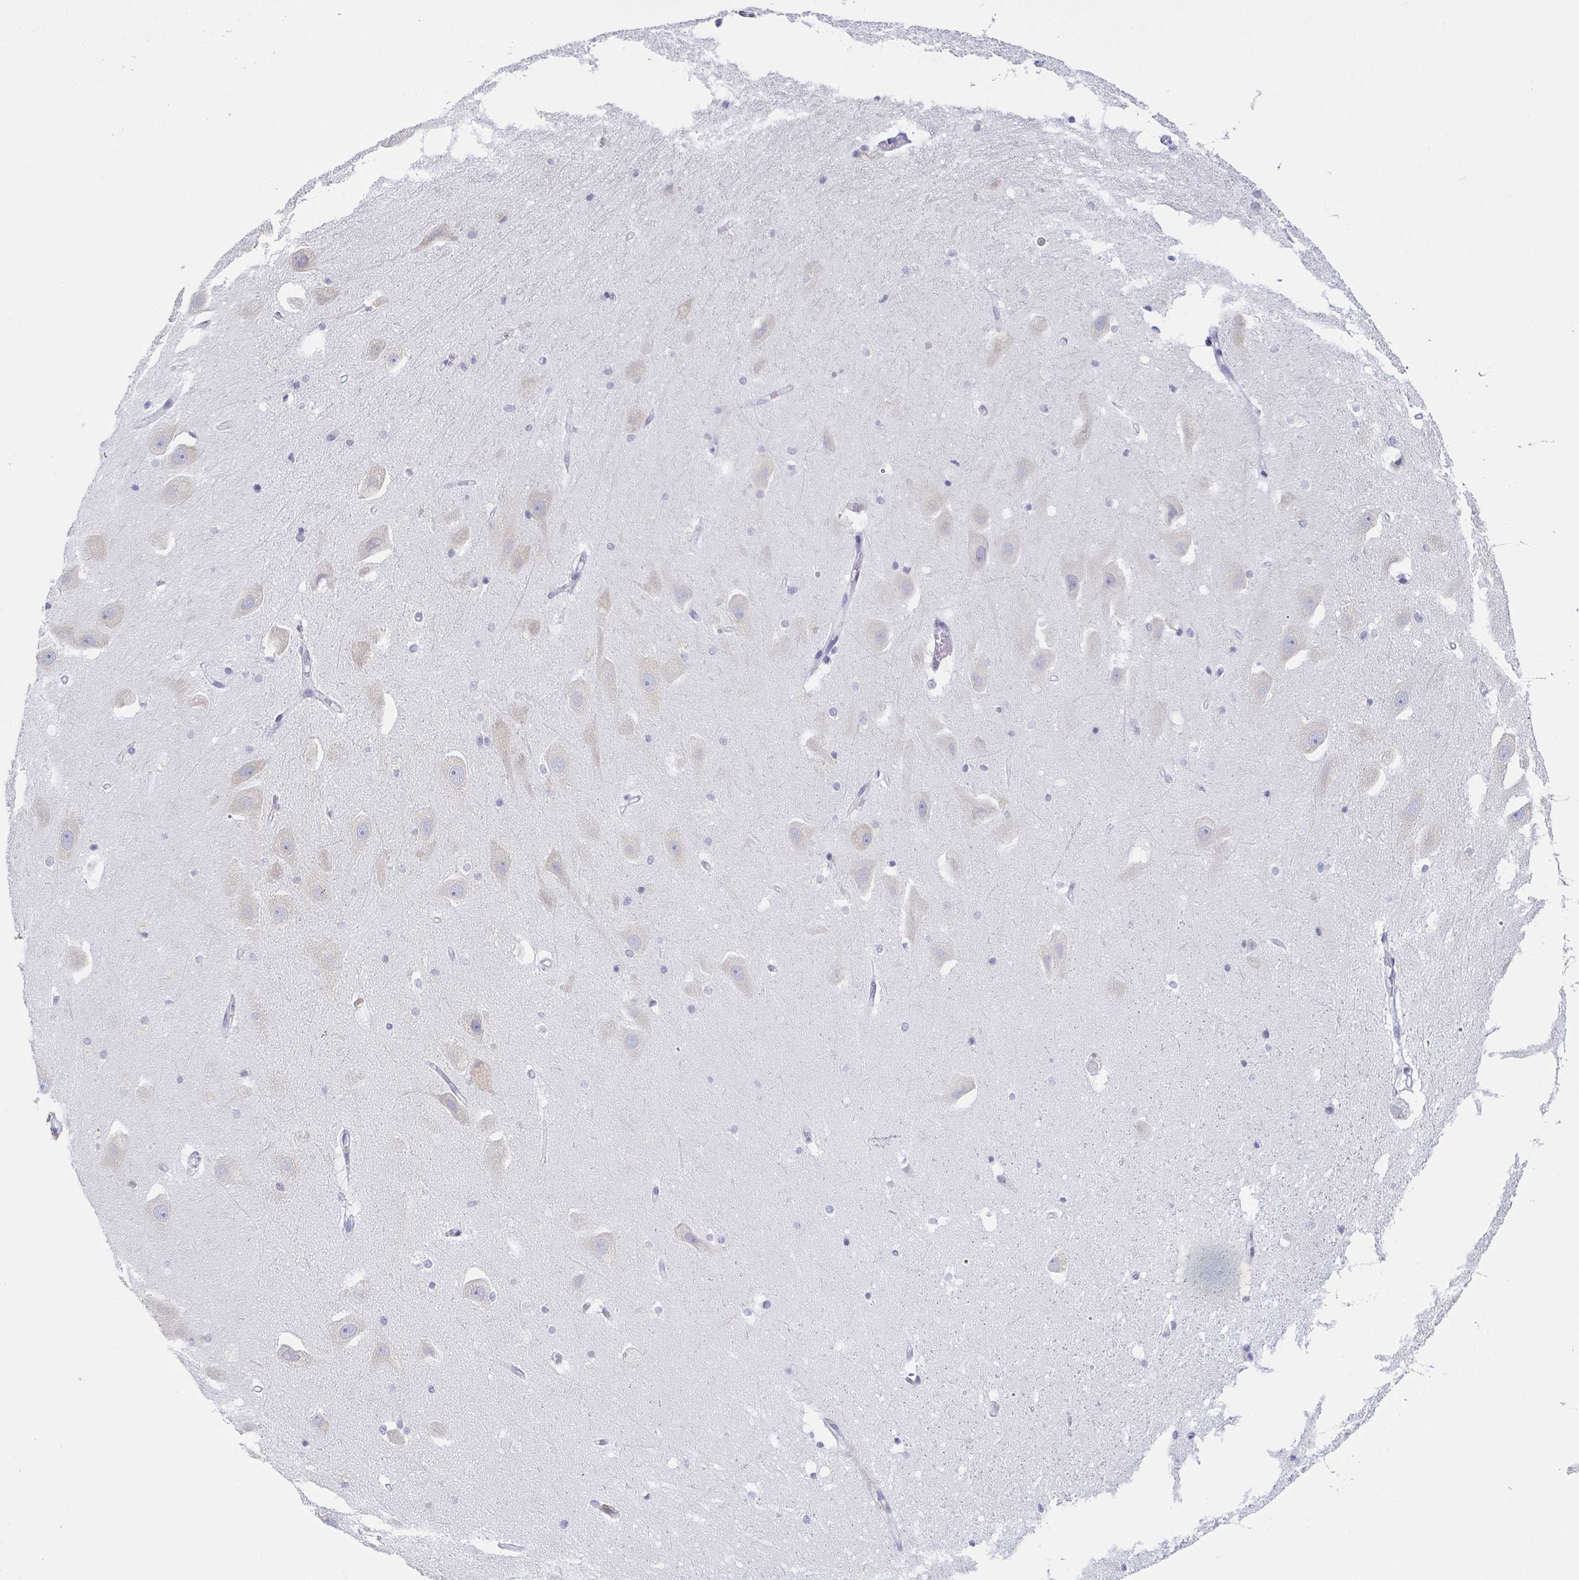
{"staining": {"intensity": "negative", "quantity": "none", "location": "none"}, "tissue": "hippocampus", "cell_type": "Glial cells", "image_type": "normal", "snomed": [{"axis": "morphology", "description": "Normal tissue, NOS"}, {"axis": "topography", "description": "Hippocampus"}], "caption": "Immunohistochemistry image of benign hippocampus stained for a protein (brown), which displays no positivity in glial cells. (Brightfield microscopy of DAB (3,3'-diaminobenzidine) immunohistochemistry at high magnification).", "gene": "PRR27", "patient": {"sex": "male", "age": 63}}